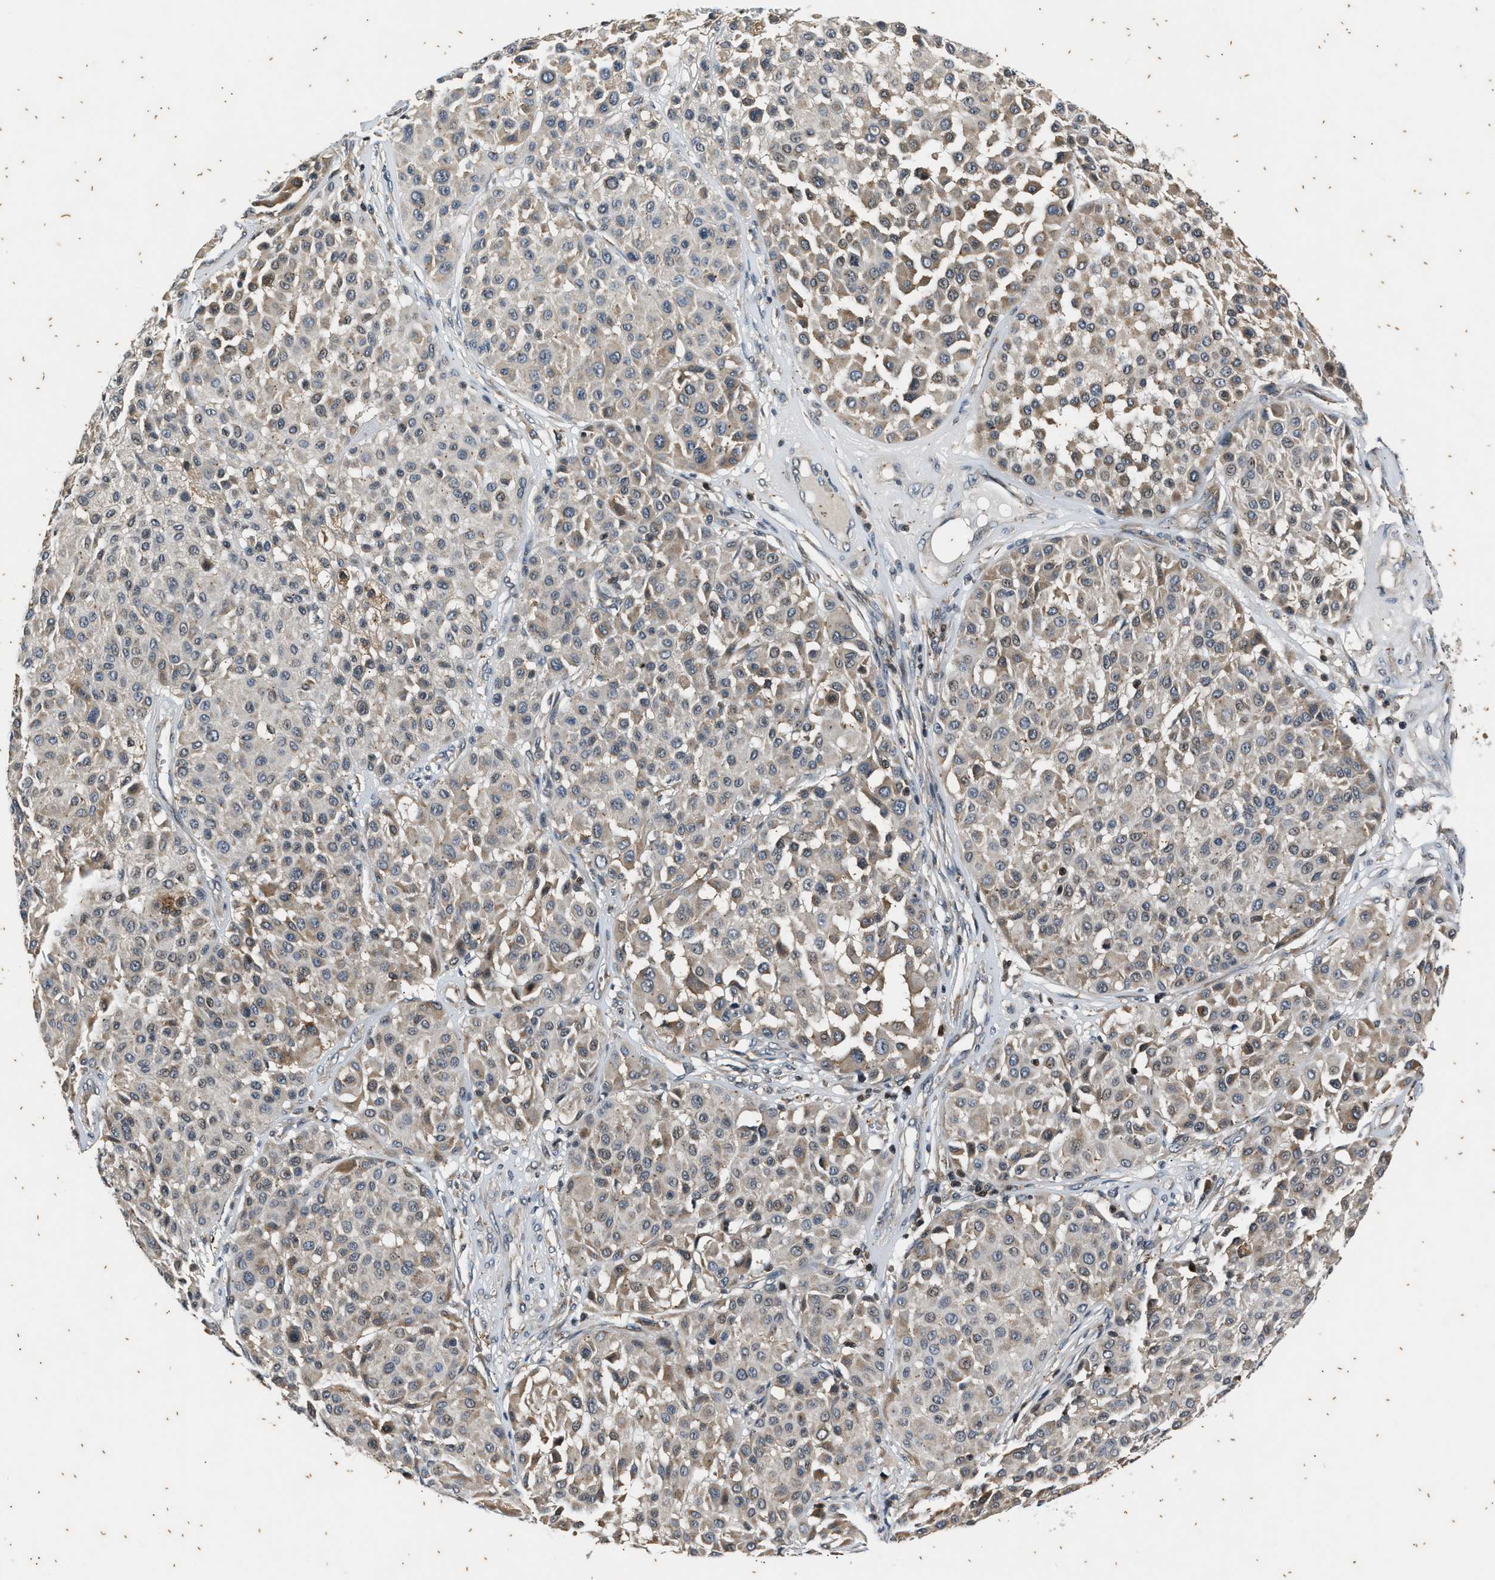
{"staining": {"intensity": "weak", "quantity": "<25%", "location": "cytoplasmic/membranous"}, "tissue": "melanoma", "cell_type": "Tumor cells", "image_type": "cancer", "snomed": [{"axis": "morphology", "description": "Malignant melanoma, Metastatic site"}, {"axis": "topography", "description": "Soft tissue"}], "caption": "Micrograph shows no significant protein positivity in tumor cells of melanoma.", "gene": "PTPN7", "patient": {"sex": "male", "age": 41}}